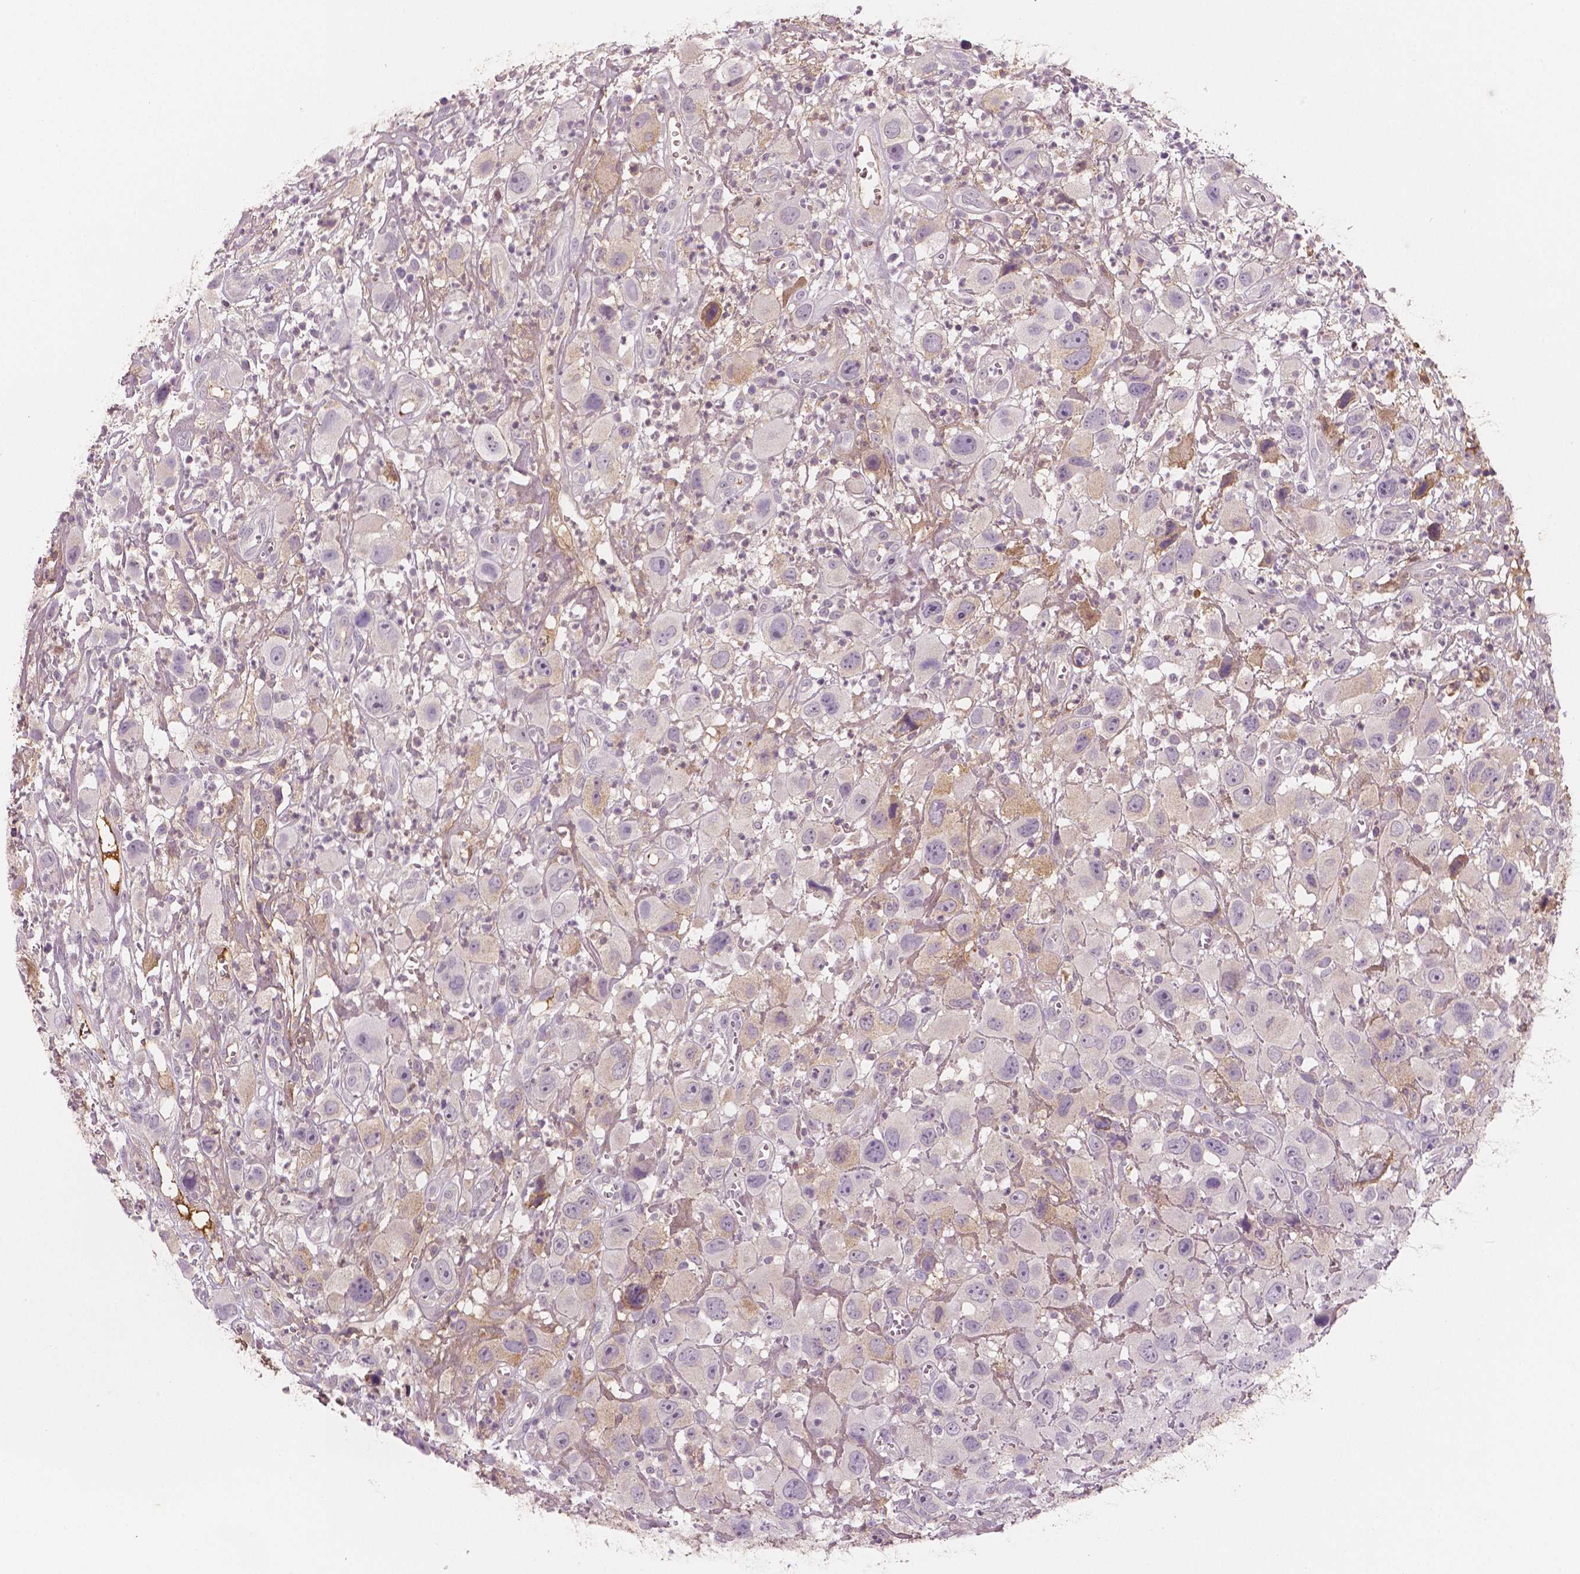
{"staining": {"intensity": "negative", "quantity": "none", "location": "none"}, "tissue": "head and neck cancer", "cell_type": "Tumor cells", "image_type": "cancer", "snomed": [{"axis": "morphology", "description": "Squamous cell carcinoma, NOS"}, {"axis": "morphology", "description": "Squamous cell carcinoma, metastatic, NOS"}, {"axis": "topography", "description": "Oral tissue"}, {"axis": "topography", "description": "Head-Neck"}], "caption": "Immunohistochemical staining of human squamous cell carcinoma (head and neck) shows no significant expression in tumor cells.", "gene": "APOA4", "patient": {"sex": "female", "age": 85}}